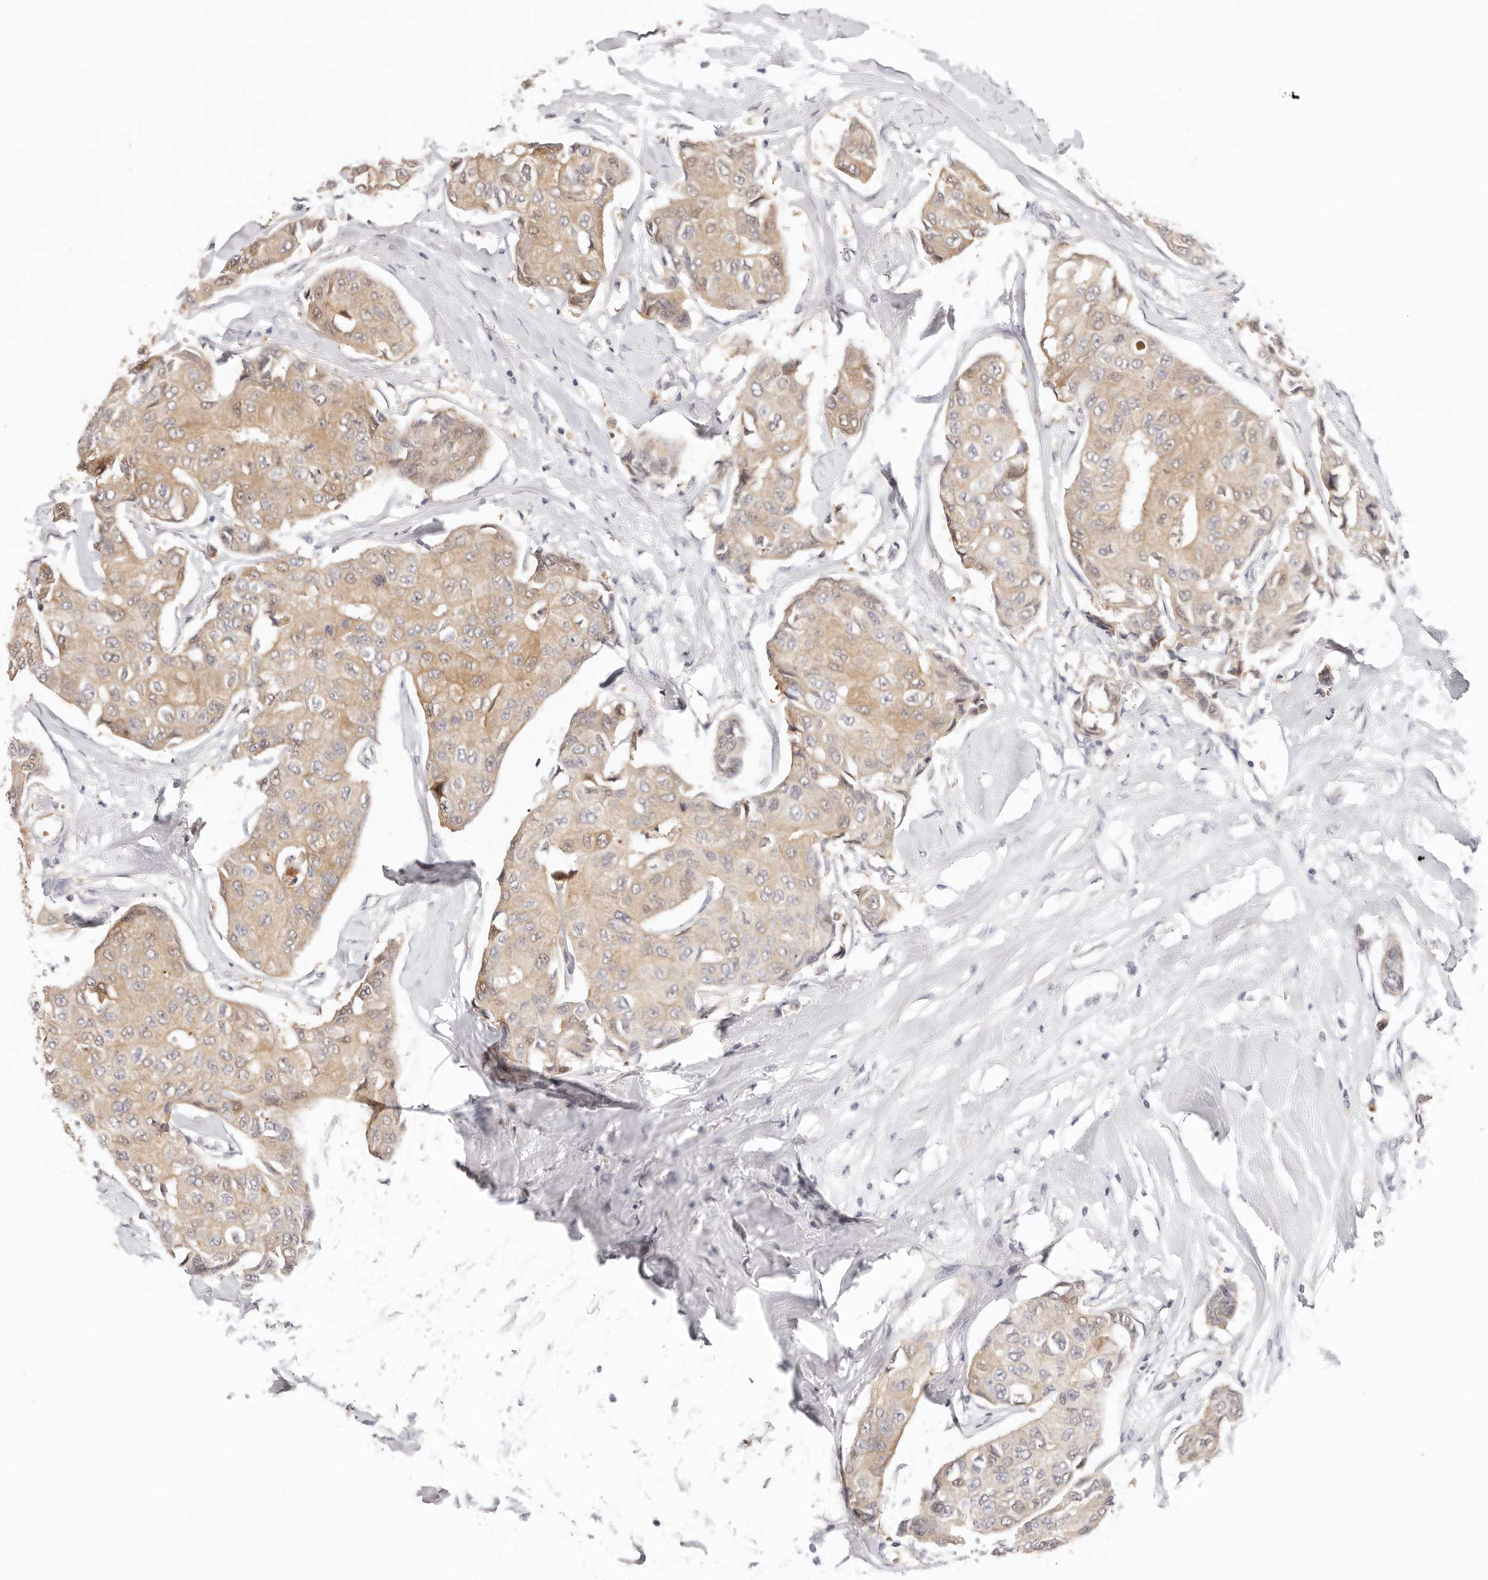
{"staining": {"intensity": "weak", "quantity": ">75%", "location": "cytoplasmic/membranous"}, "tissue": "breast cancer", "cell_type": "Tumor cells", "image_type": "cancer", "snomed": [{"axis": "morphology", "description": "Duct carcinoma"}, {"axis": "topography", "description": "Breast"}], "caption": "Tumor cells exhibit weak cytoplasmic/membranous positivity in about >75% of cells in breast cancer (intraductal carcinoma).", "gene": "GGPS1", "patient": {"sex": "female", "age": 80}}